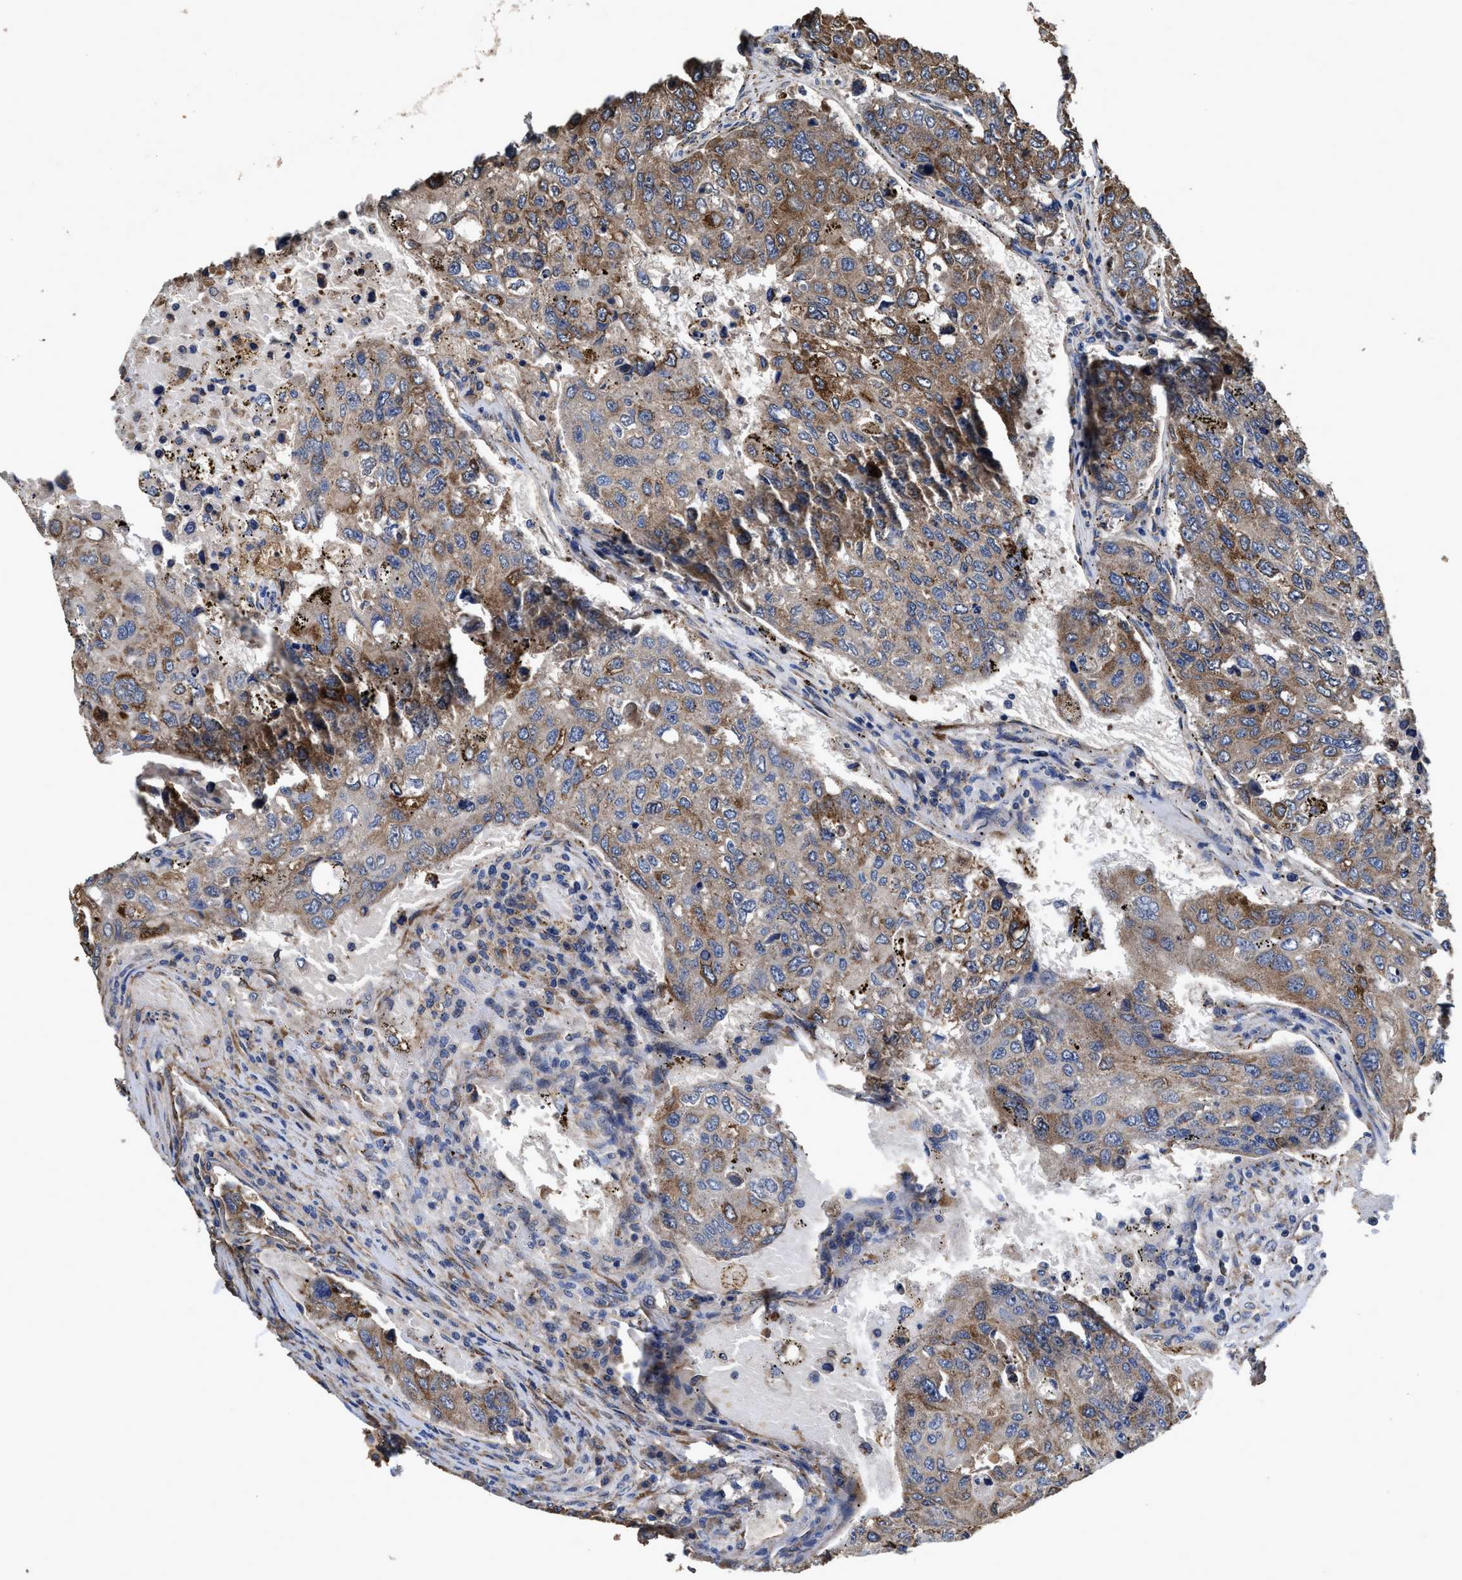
{"staining": {"intensity": "moderate", "quantity": ">75%", "location": "cytoplasmic/membranous"}, "tissue": "urothelial cancer", "cell_type": "Tumor cells", "image_type": "cancer", "snomed": [{"axis": "morphology", "description": "Urothelial carcinoma, High grade"}, {"axis": "topography", "description": "Lymph node"}, {"axis": "topography", "description": "Urinary bladder"}], "caption": "Tumor cells demonstrate medium levels of moderate cytoplasmic/membranous expression in about >75% of cells in human high-grade urothelial carcinoma.", "gene": "IDNK", "patient": {"sex": "male", "age": 51}}